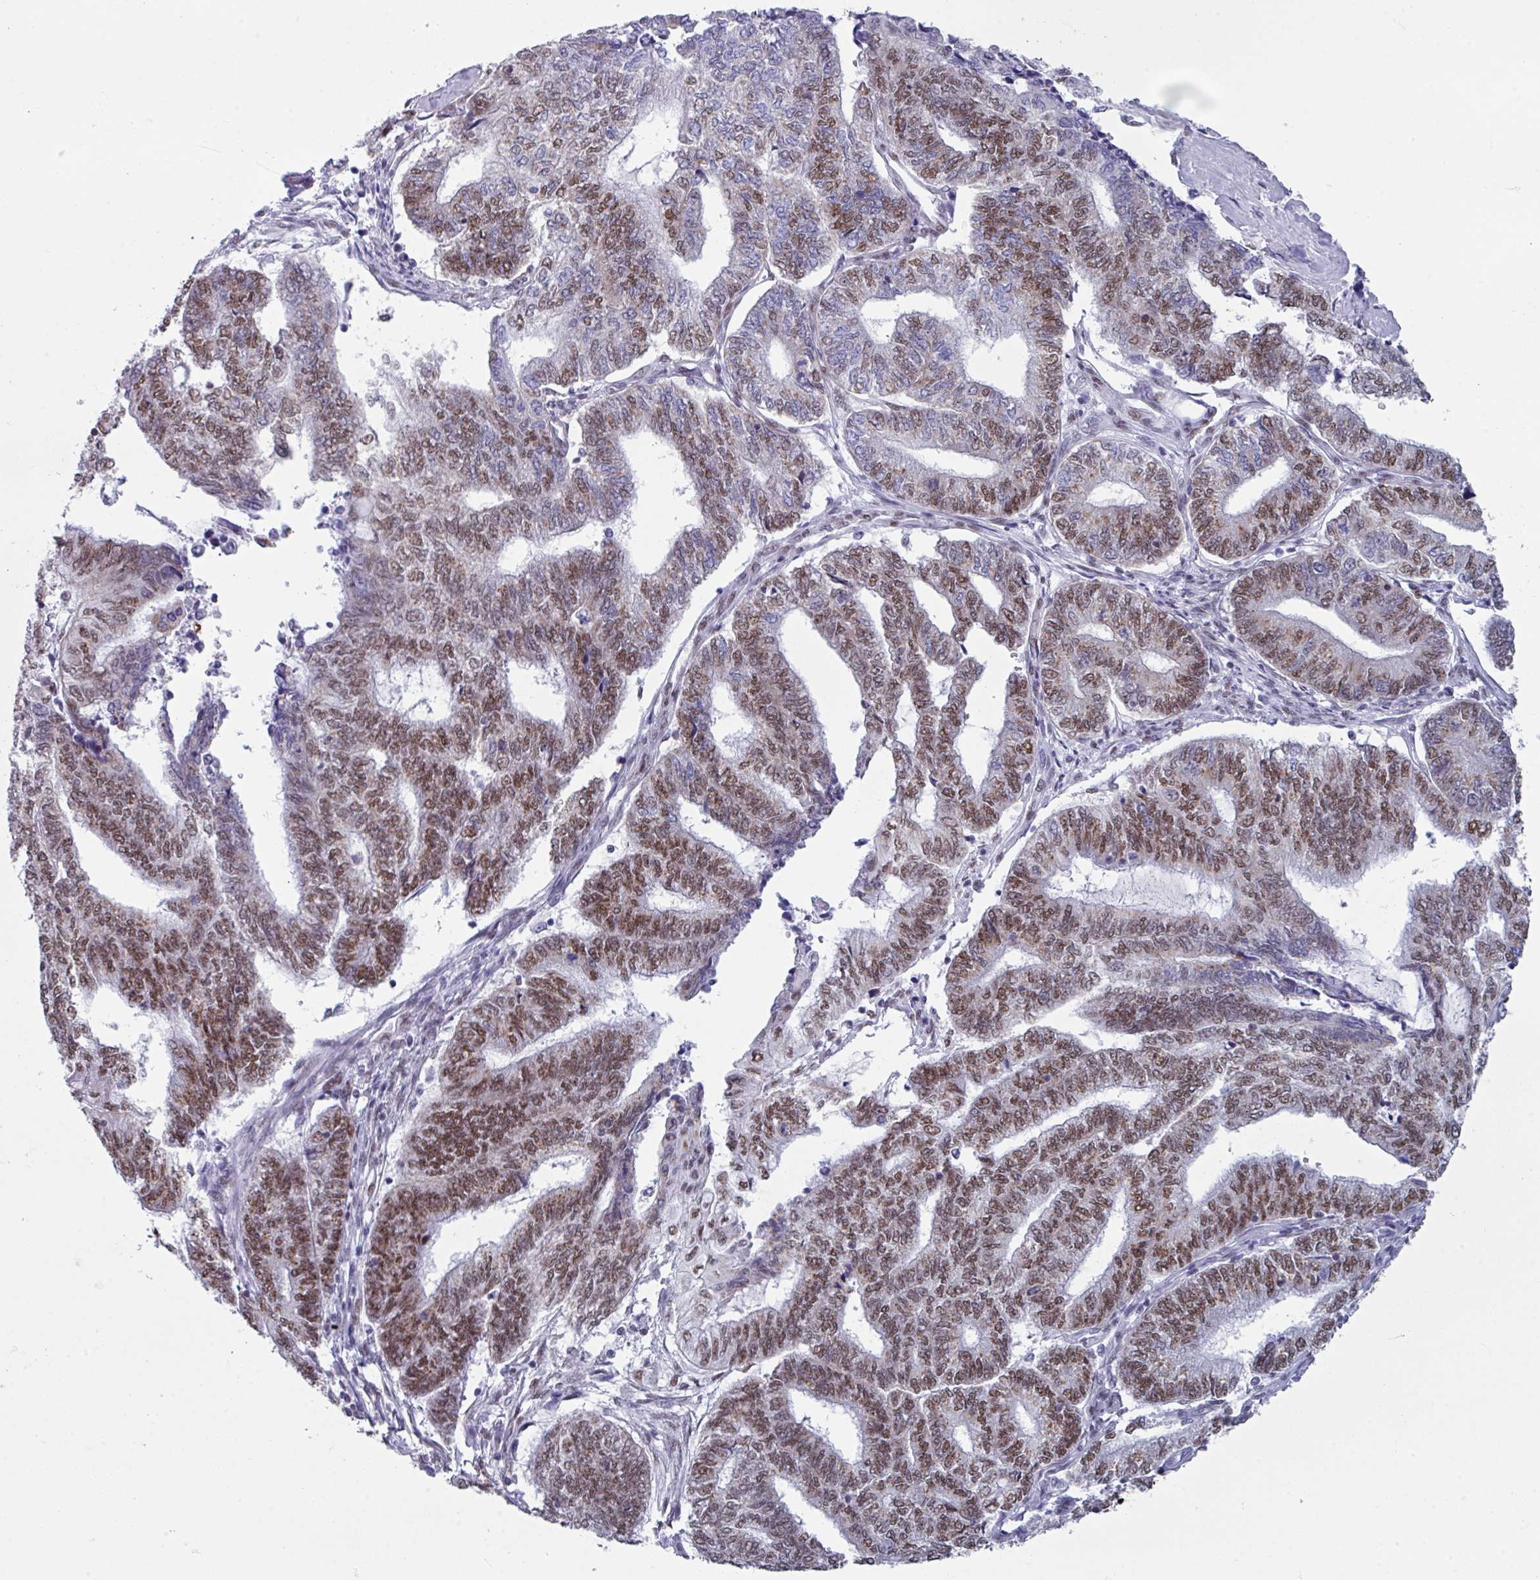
{"staining": {"intensity": "moderate", "quantity": "25%-75%", "location": "nuclear"}, "tissue": "endometrial cancer", "cell_type": "Tumor cells", "image_type": "cancer", "snomed": [{"axis": "morphology", "description": "Adenocarcinoma, NOS"}, {"axis": "topography", "description": "Uterus"}, {"axis": "topography", "description": "Endometrium"}], "caption": "Immunohistochemical staining of human adenocarcinoma (endometrial) demonstrates medium levels of moderate nuclear staining in about 25%-75% of tumor cells. (DAB (3,3'-diaminobenzidine) = brown stain, brightfield microscopy at high magnification).", "gene": "PUF60", "patient": {"sex": "female", "age": 70}}